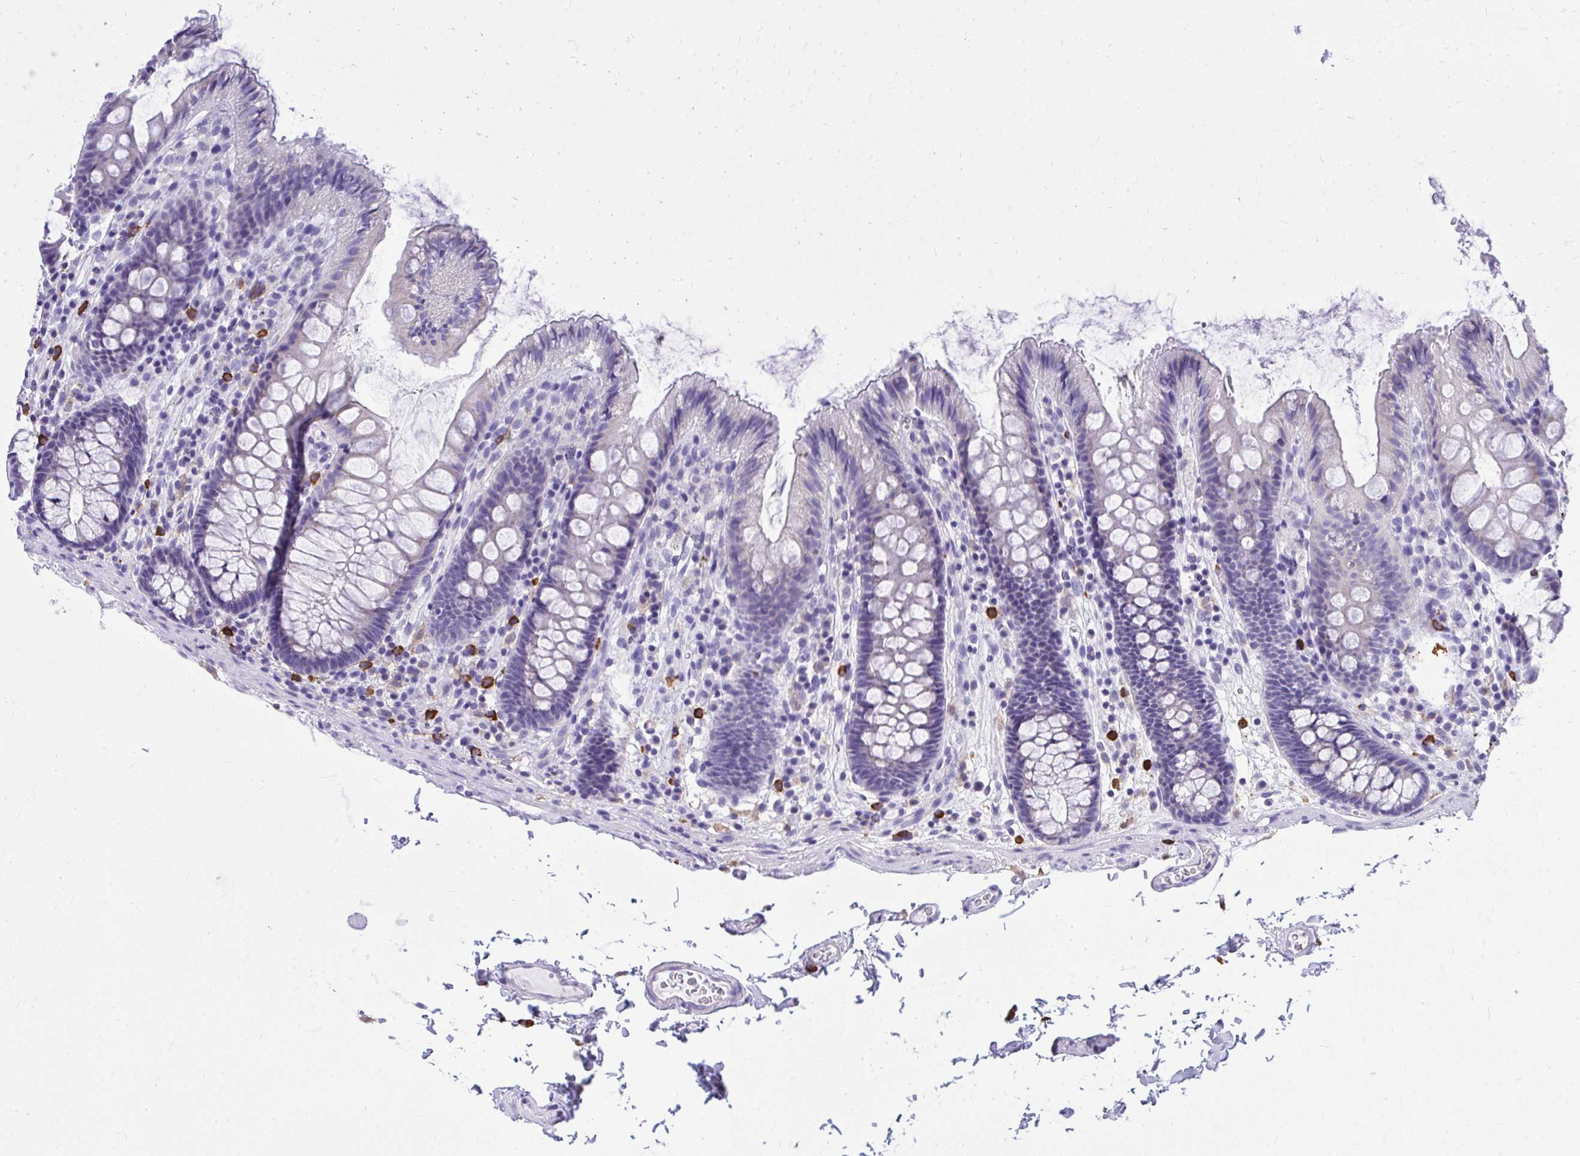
{"staining": {"intensity": "negative", "quantity": "none", "location": "none"}, "tissue": "colon", "cell_type": "Endothelial cells", "image_type": "normal", "snomed": [{"axis": "morphology", "description": "Normal tissue, NOS"}, {"axis": "topography", "description": "Colon"}], "caption": "Immunohistochemistry (IHC) image of normal colon stained for a protein (brown), which displays no positivity in endothelial cells.", "gene": "PSD", "patient": {"sex": "male", "age": 84}}